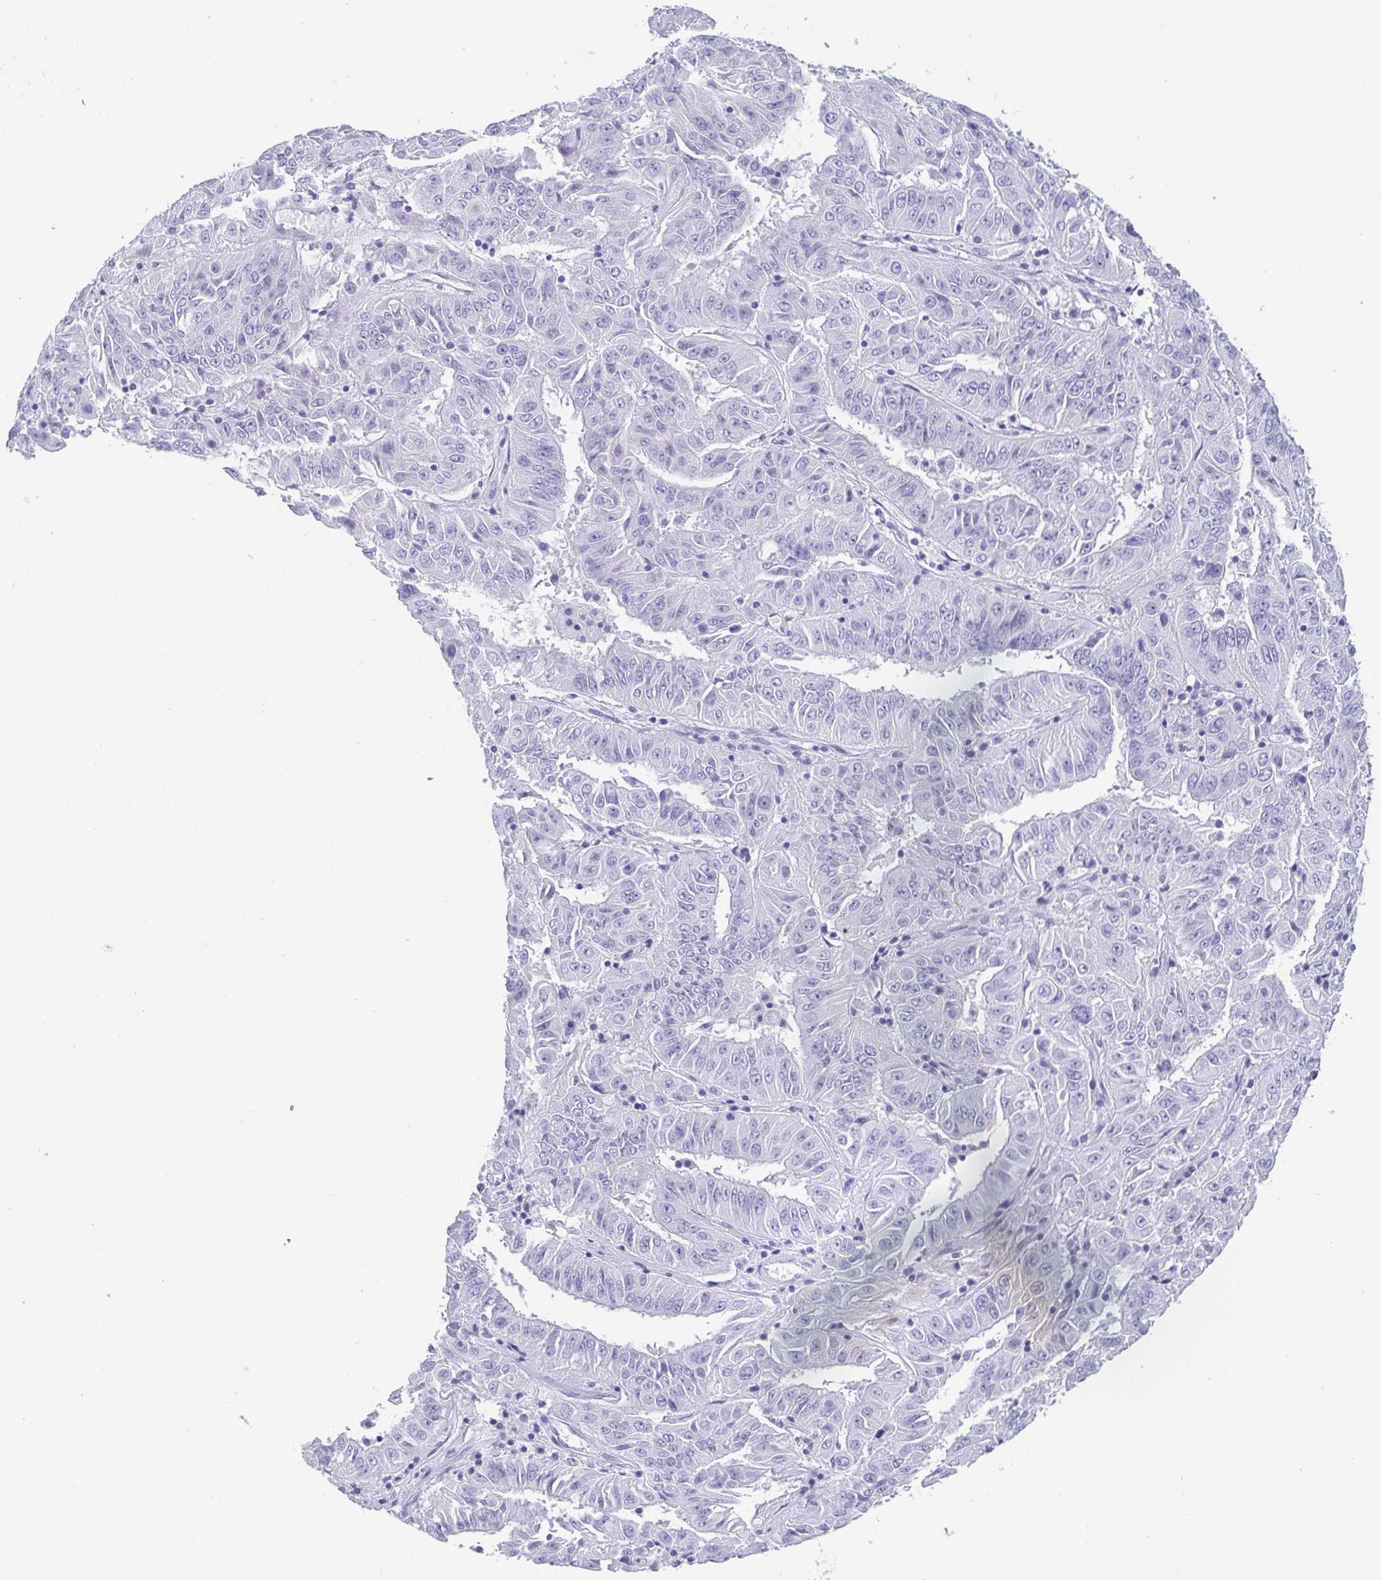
{"staining": {"intensity": "negative", "quantity": "none", "location": "none"}, "tissue": "pancreatic cancer", "cell_type": "Tumor cells", "image_type": "cancer", "snomed": [{"axis": "morphology", "description": "Adenocarcinoma, NOS"}, {"axis": "topography", "description": "Pancreas"}], "caption": "Histopathology image shows no protein positivity in tumor cells of pancreatic adenocarcinoma tissue. (DAB (3,3'-diaminobenzidine) immunohistochemistry visualized using brightfield microscopy, high magnification).", "gene": "SCGN", "patient": {"sex": "male", "age": 63}}